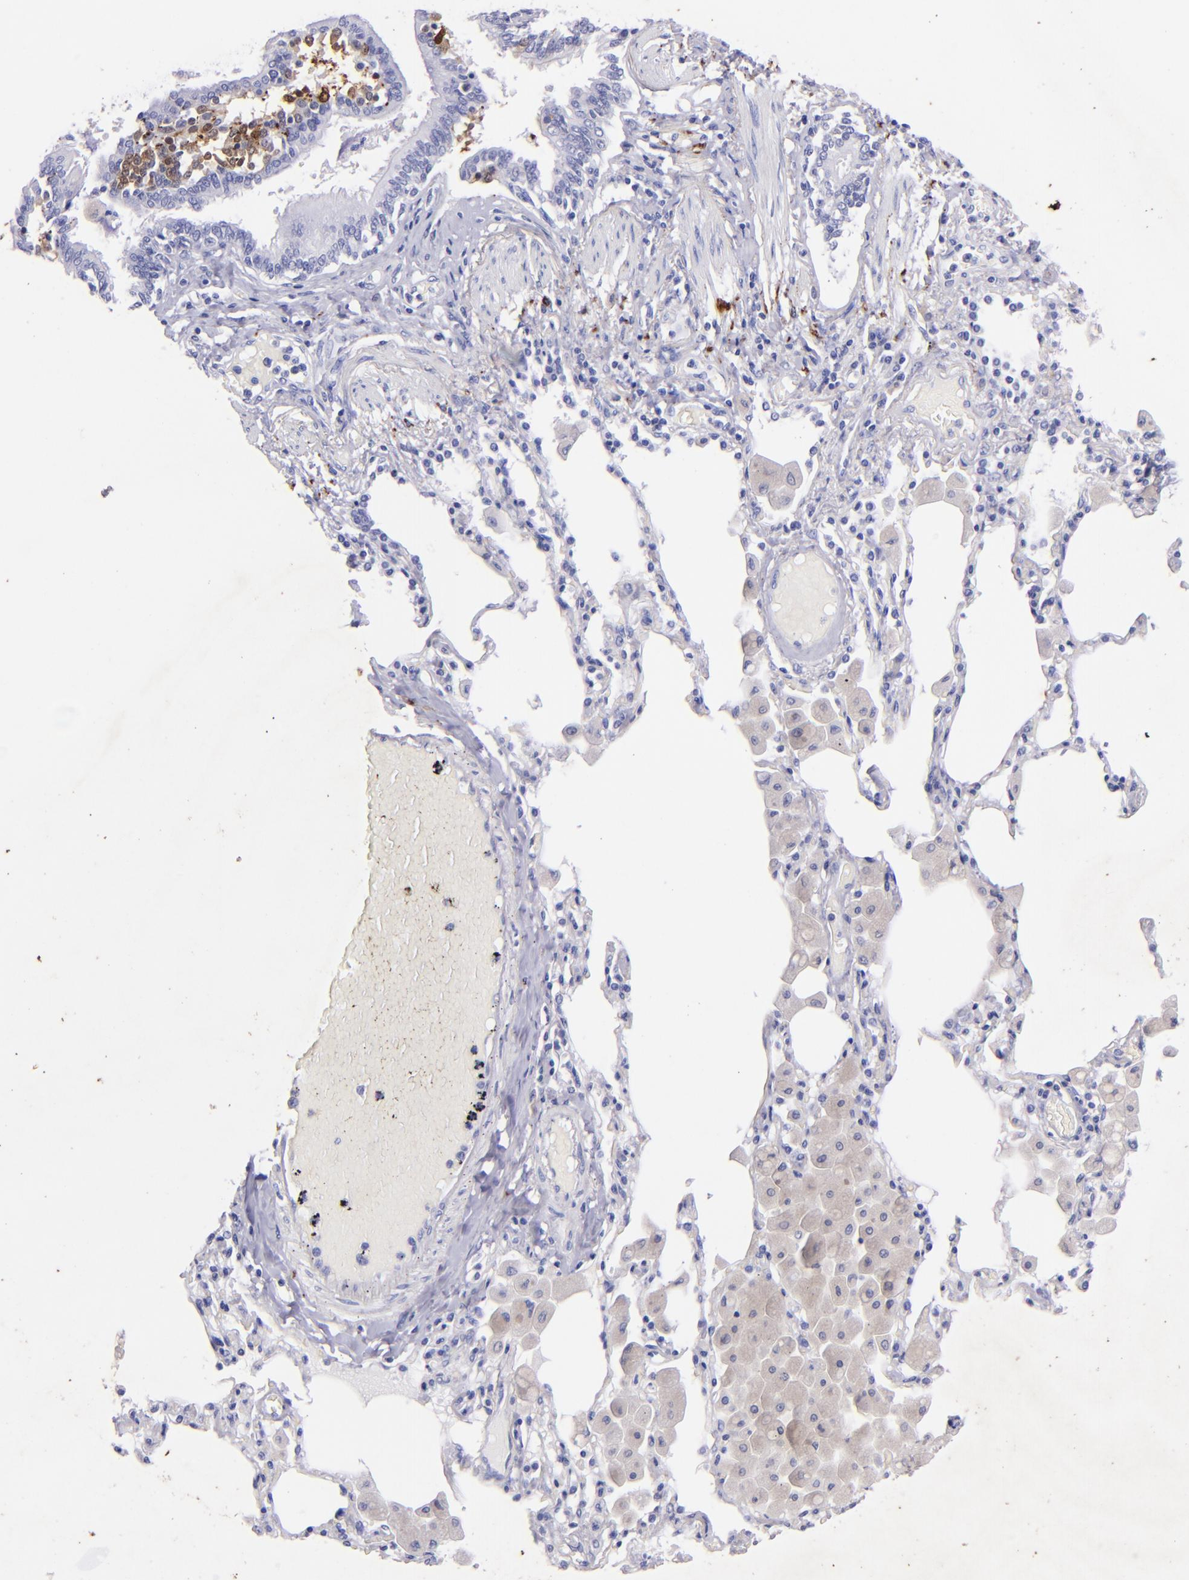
{"staining": {"intensity": "negative", "quantity": "none", "location": "none"}, "tissue": "bronchus", "cell_type": "Respiratory epithelial cells", "image_type": "normal", "snomed": [{"axis": "morphology", "description": "Normal tissue, NOS"}, {"axis": "morphology", "description": "Squamous cell carcinoma, NOS"}, {"axis": "topography", "description": "Bronchus"}, {"axis": "topography", "description": "Lung"}], "caption": "Immunohistochemical staining of benign bronchus exhibits no significant staining in respiratory epithelial cells.", "gene": "UCHL1", "patient": {"sex": "female", "age": 47}}